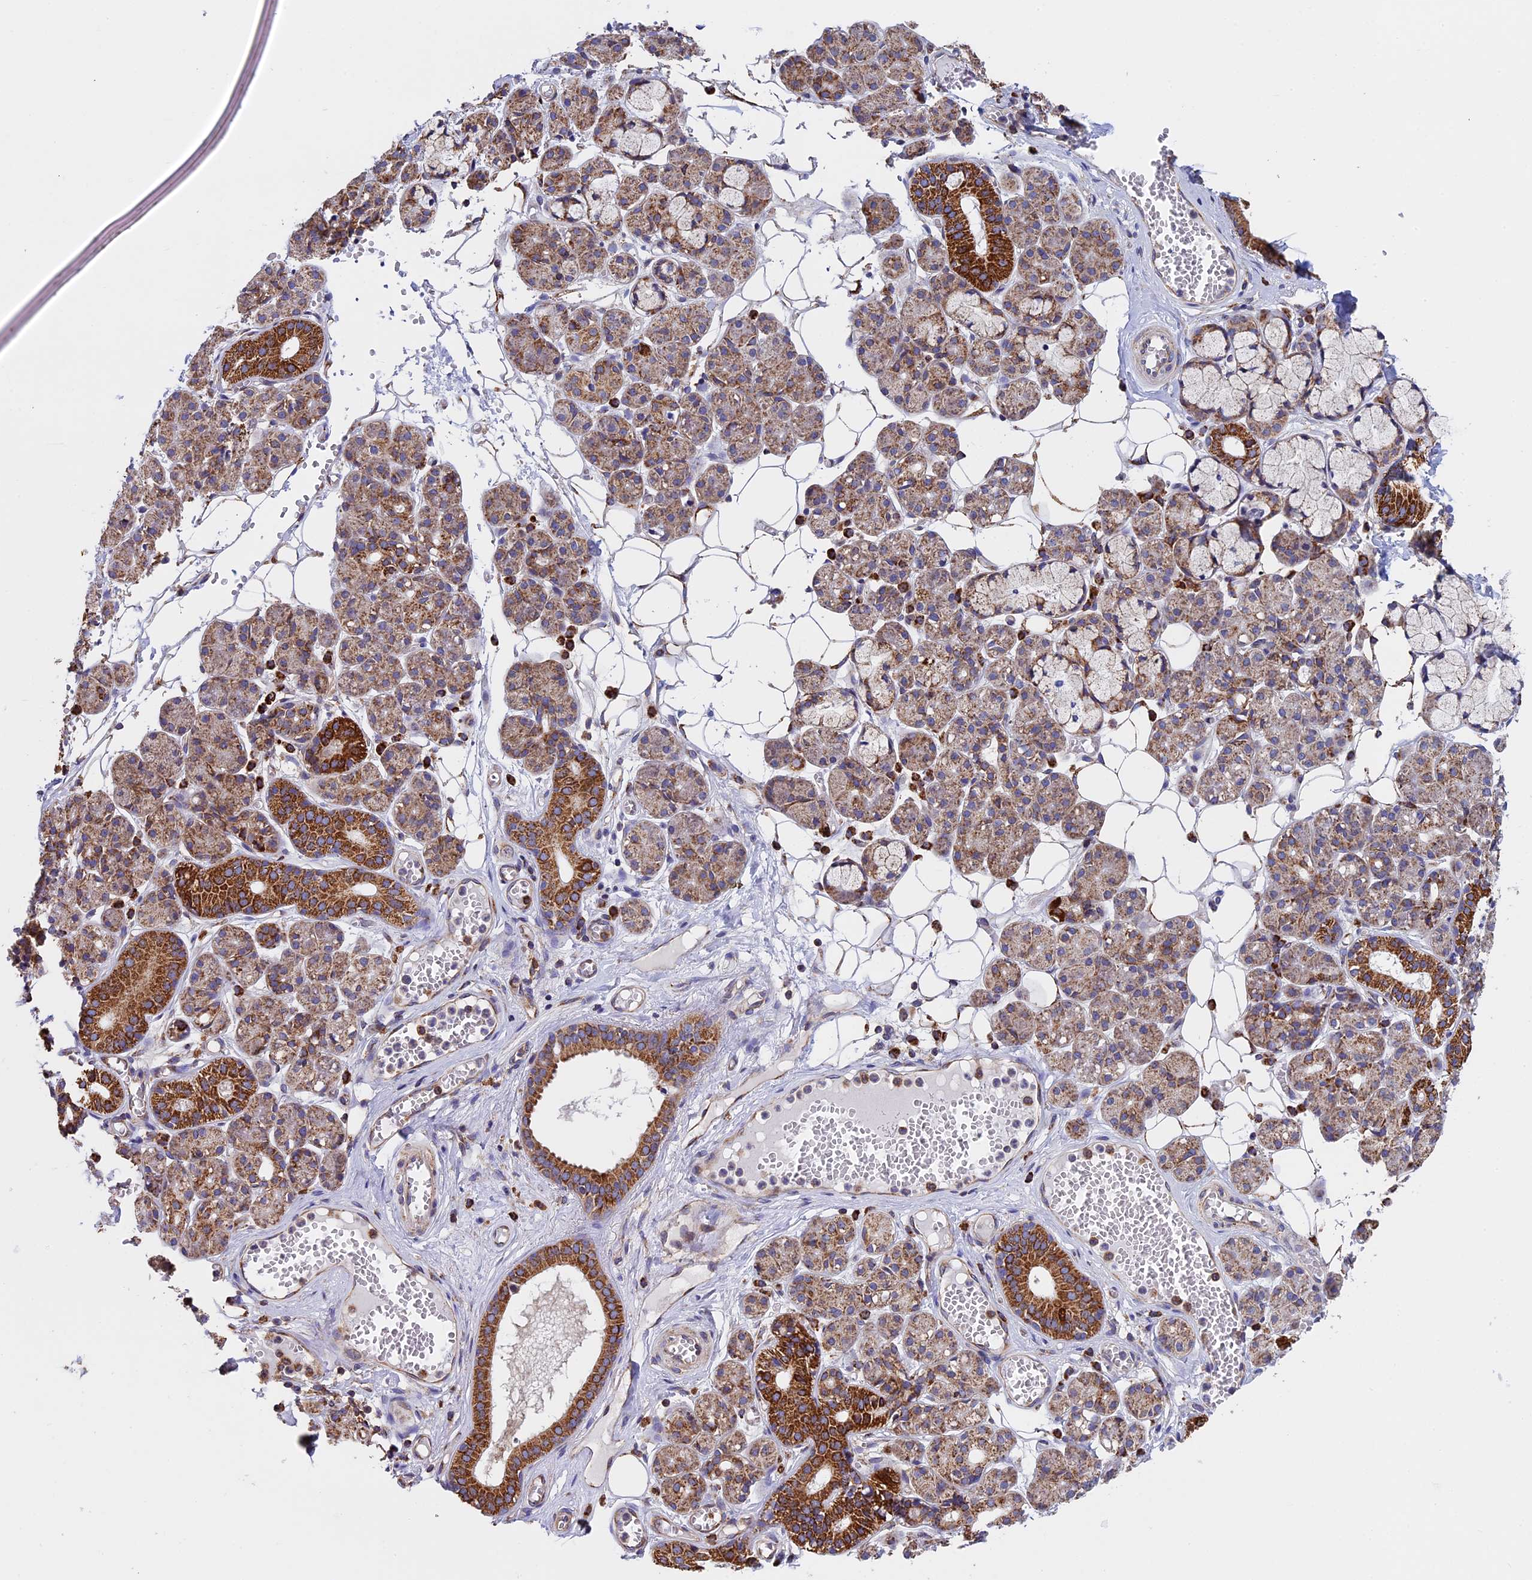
{"staining": {"intensity": "strong", "quantity": "25%-75%", "location": "cytoplasmic/membranous"}, "tissue": "salivary gland", "cell_type": "Glandular cells", "image_type": "normal", "snomed": [{"axis": "morphology", "description": "Normal tissue, NOS"}, {"axis": "topography", "description": "Salivary gland"}], "caption": "Immunohistochemical staining of benign salivary gland displays high levels of strong cytoplasmic/membranous expression in approximately 25%-75% of glandular cells.", "gene": "SLC9A5", "patient": {"sex": "male", "age": 63}}